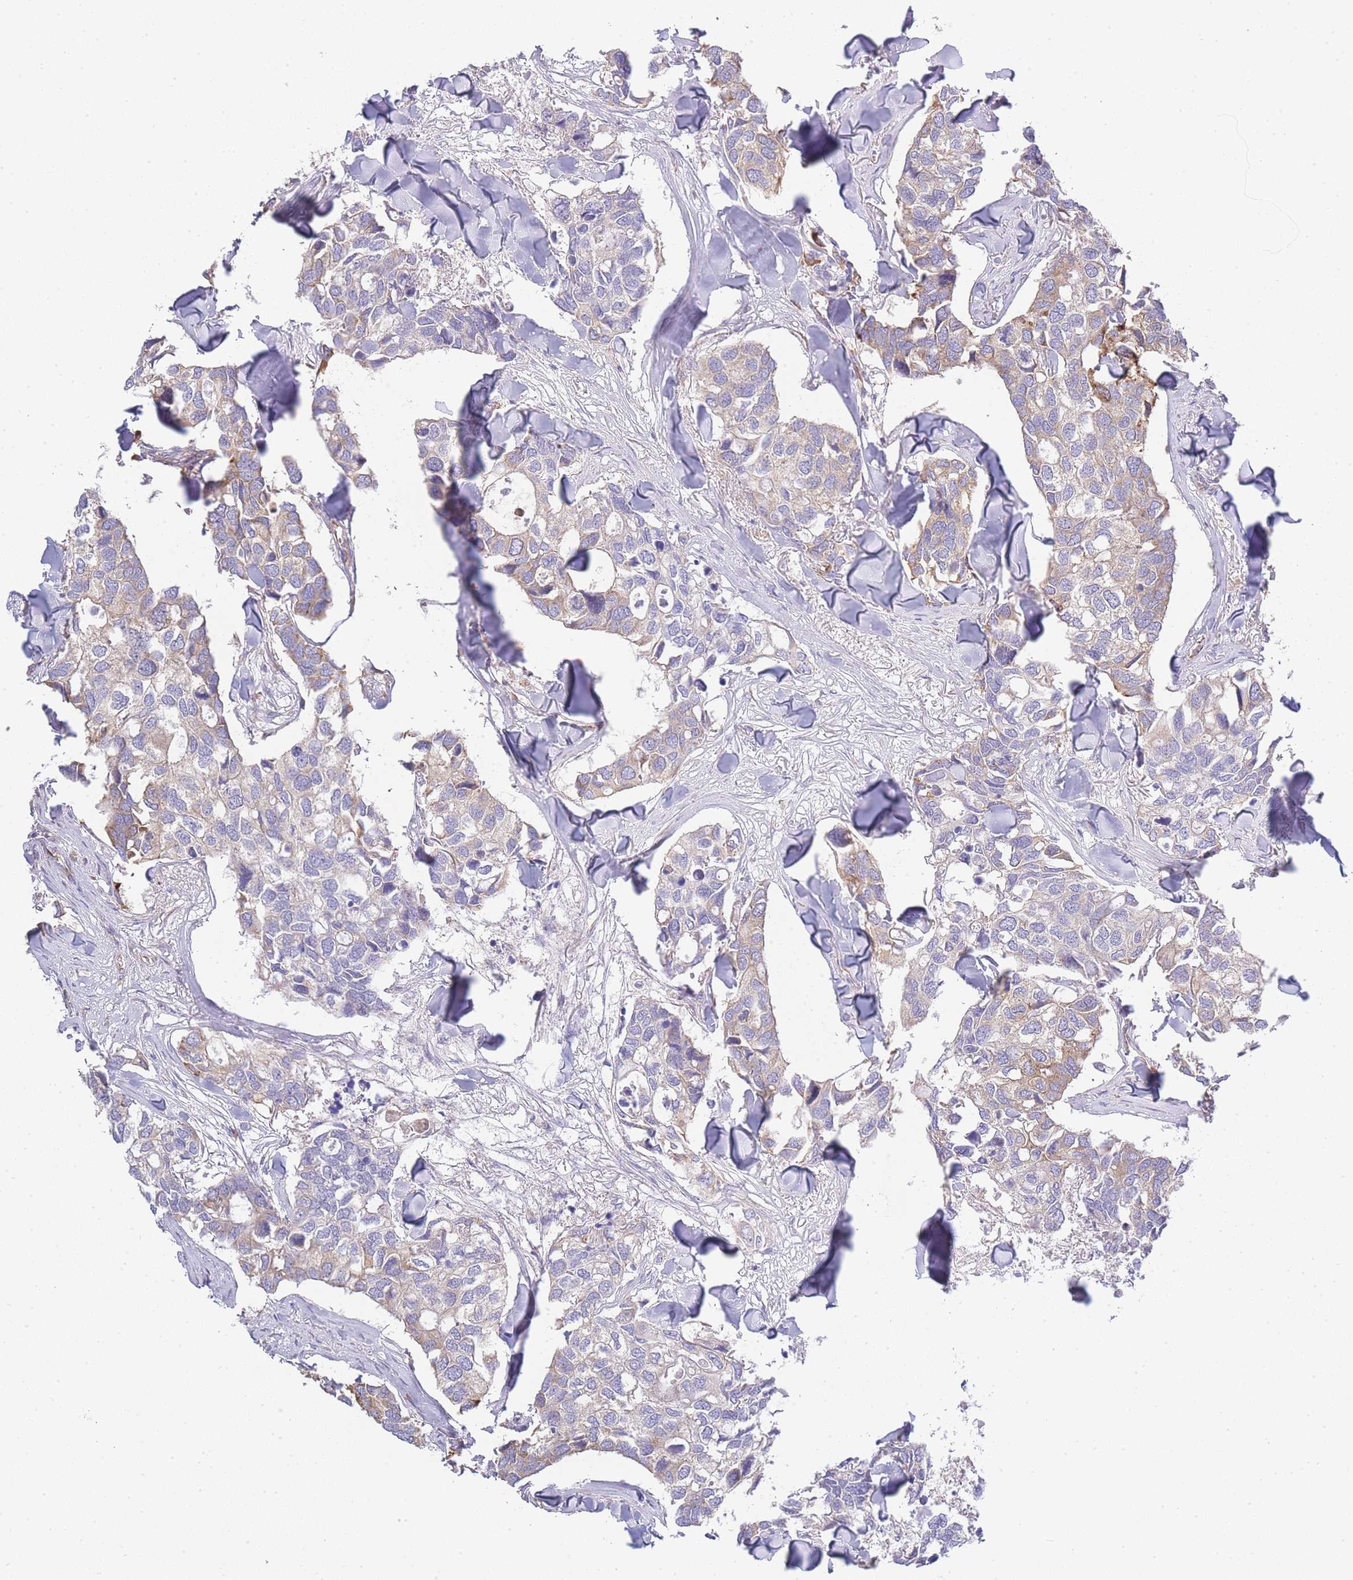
{"staining": {"intensity": "moderate", "quantity": "<25%", "location": "cytoplasmic/membranous"}, "tissue": "breast cancer", "cell_type": "Tumor cells", "image_type": "cancer", "snomed": [{"axis": "morphology", "description": "Duct carcinoma"}, {"axis": "topography", "description": "Breast"}], "caption": "Breast infiltrating ductal carcinoma stained with immunohistochemistry shows moderate cytoplasmic/membranous expression in approximately <25% of tumor cells.", "gene": "BEX1", "patient": {"sex": "female", "age": 83}}